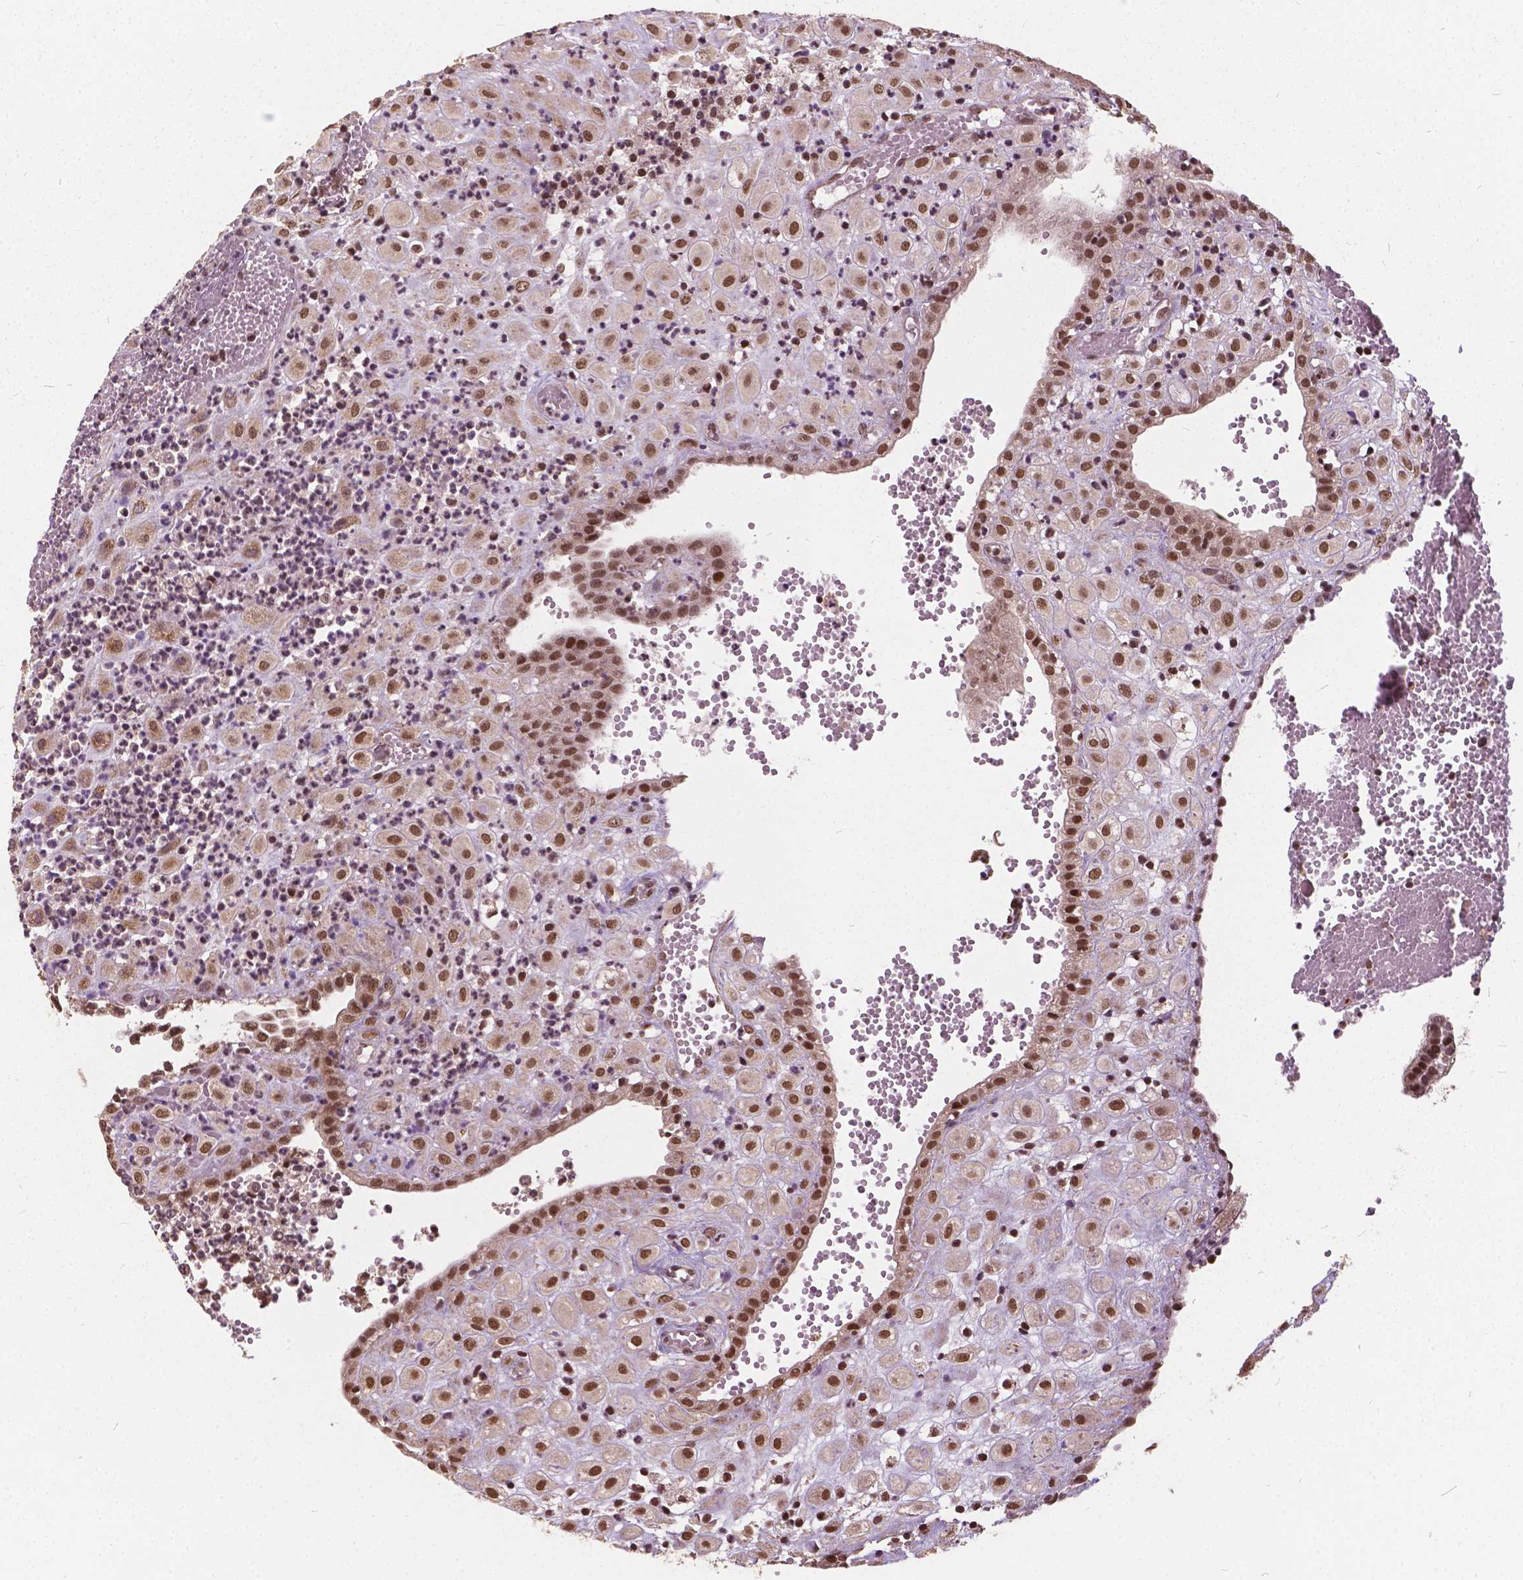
{"staining": {"intensity": "moderate", "quantity": ">75%", "location": "nuclear"}, "tissue": "placenta", "cell_type": "Decidual cells", "image_type": "normal", "snomed": [{"axis": "morphology", "description": "Normal tissue, NOS"}, {"axis": "topography", "description": "Placenta"}], "caption": "DAB (3,3'-diaminobenzidine) immunohistochemical staining of benign human placenta exhibits moderate nuclear protein staining in about >75% of decidual cells.", "gene": "GPS2", "patient": {"sex": "female", "age": 24}}